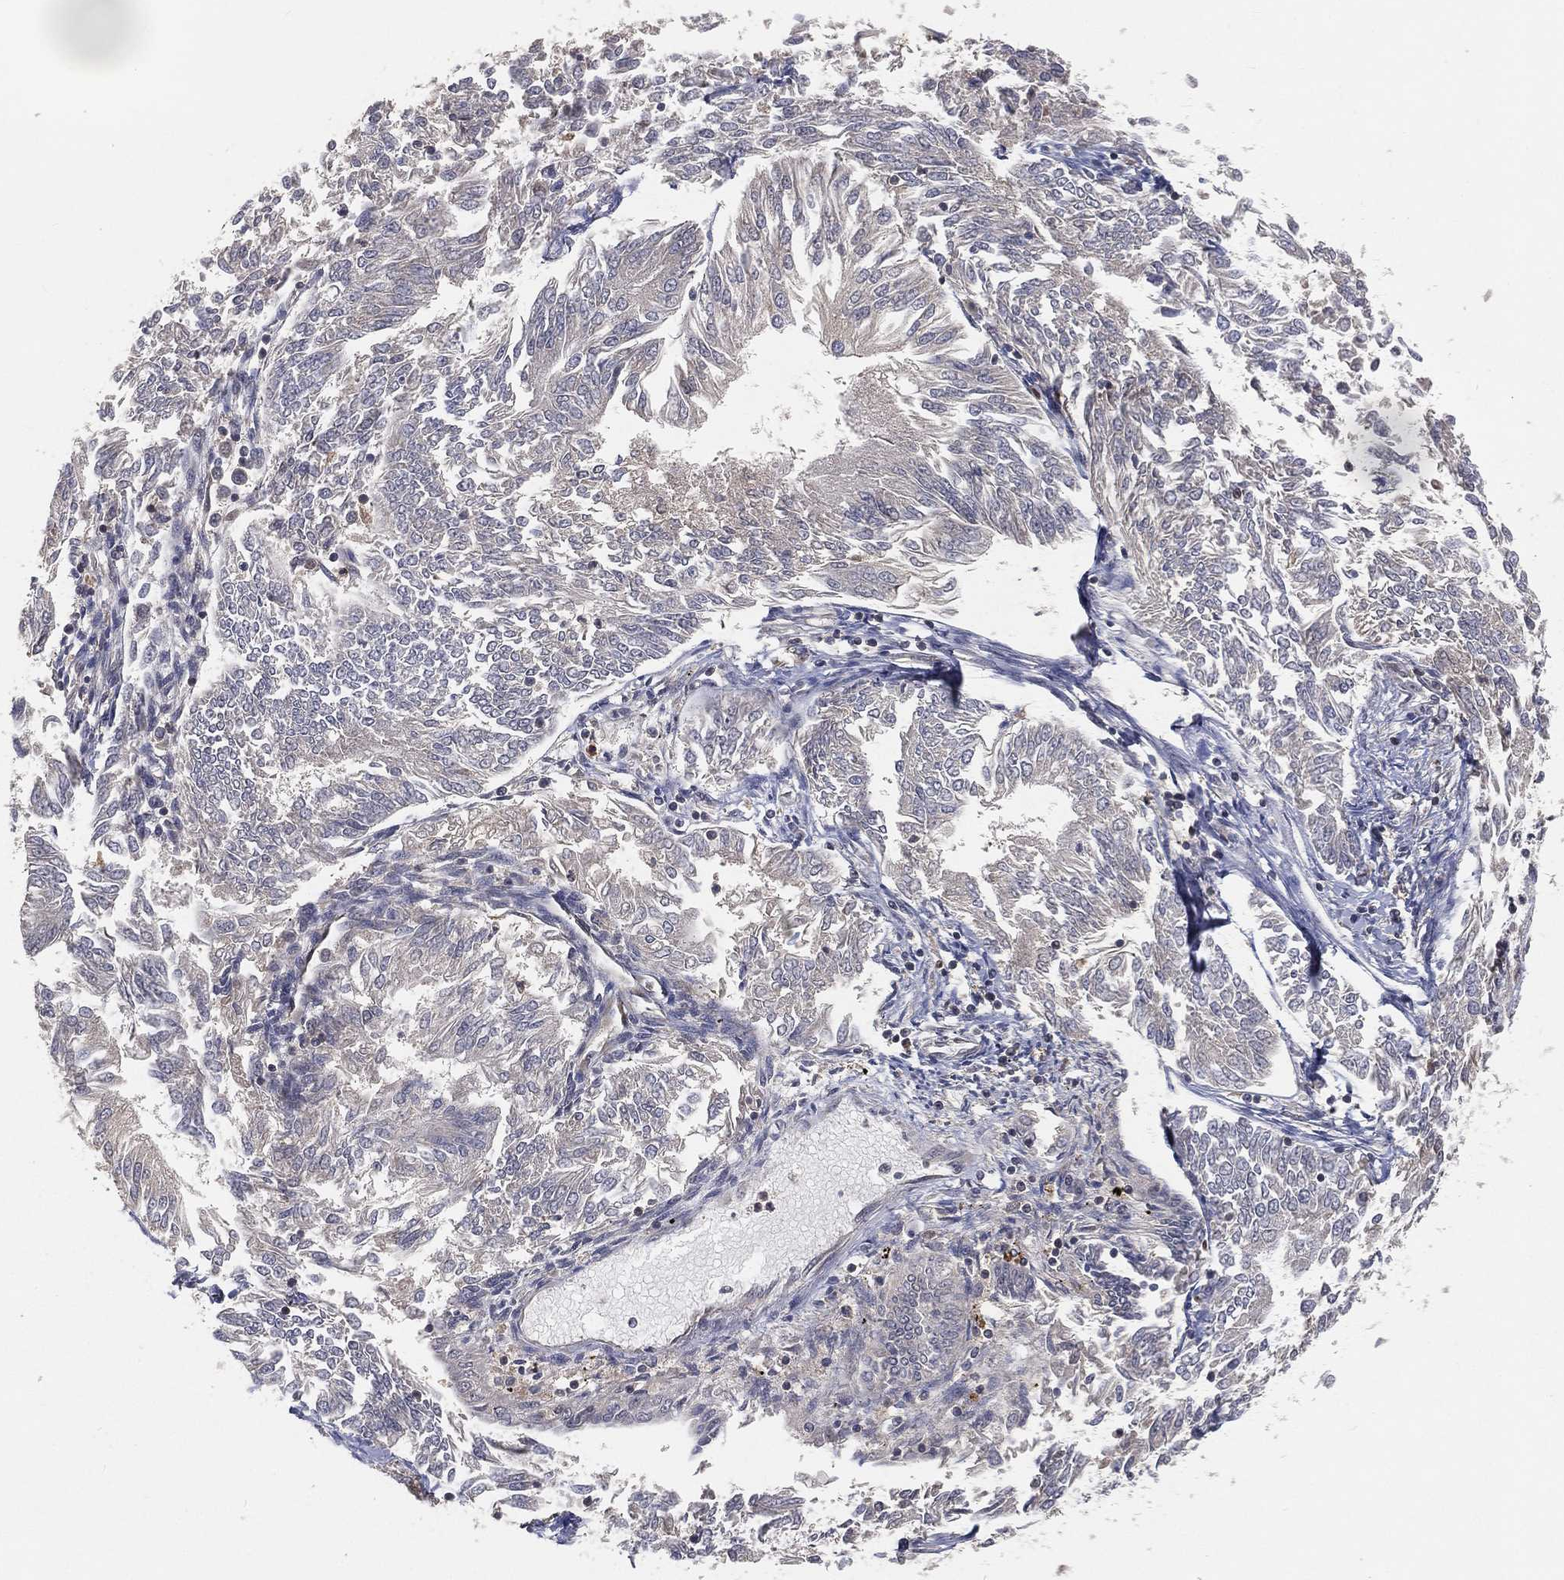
{"staining": {"intensity": "negative", "quantity": "none", "location": "none"}, "tissue": "endometrial cancer", "cell_type": "Tumor cells", "image_type": "cancer", "snomed": [{"axis": "morphology", "description": "Adenocarcinoma, NOS"}, {"axis": "topography", "description": "Endometrium"}], "caption": "This is an immunohistochemistry micrograph of endometrial cancer. There is no positivity in tumor cells.", "gene": "MAPK1", "patient": {"sex": "female", "age": 58}}